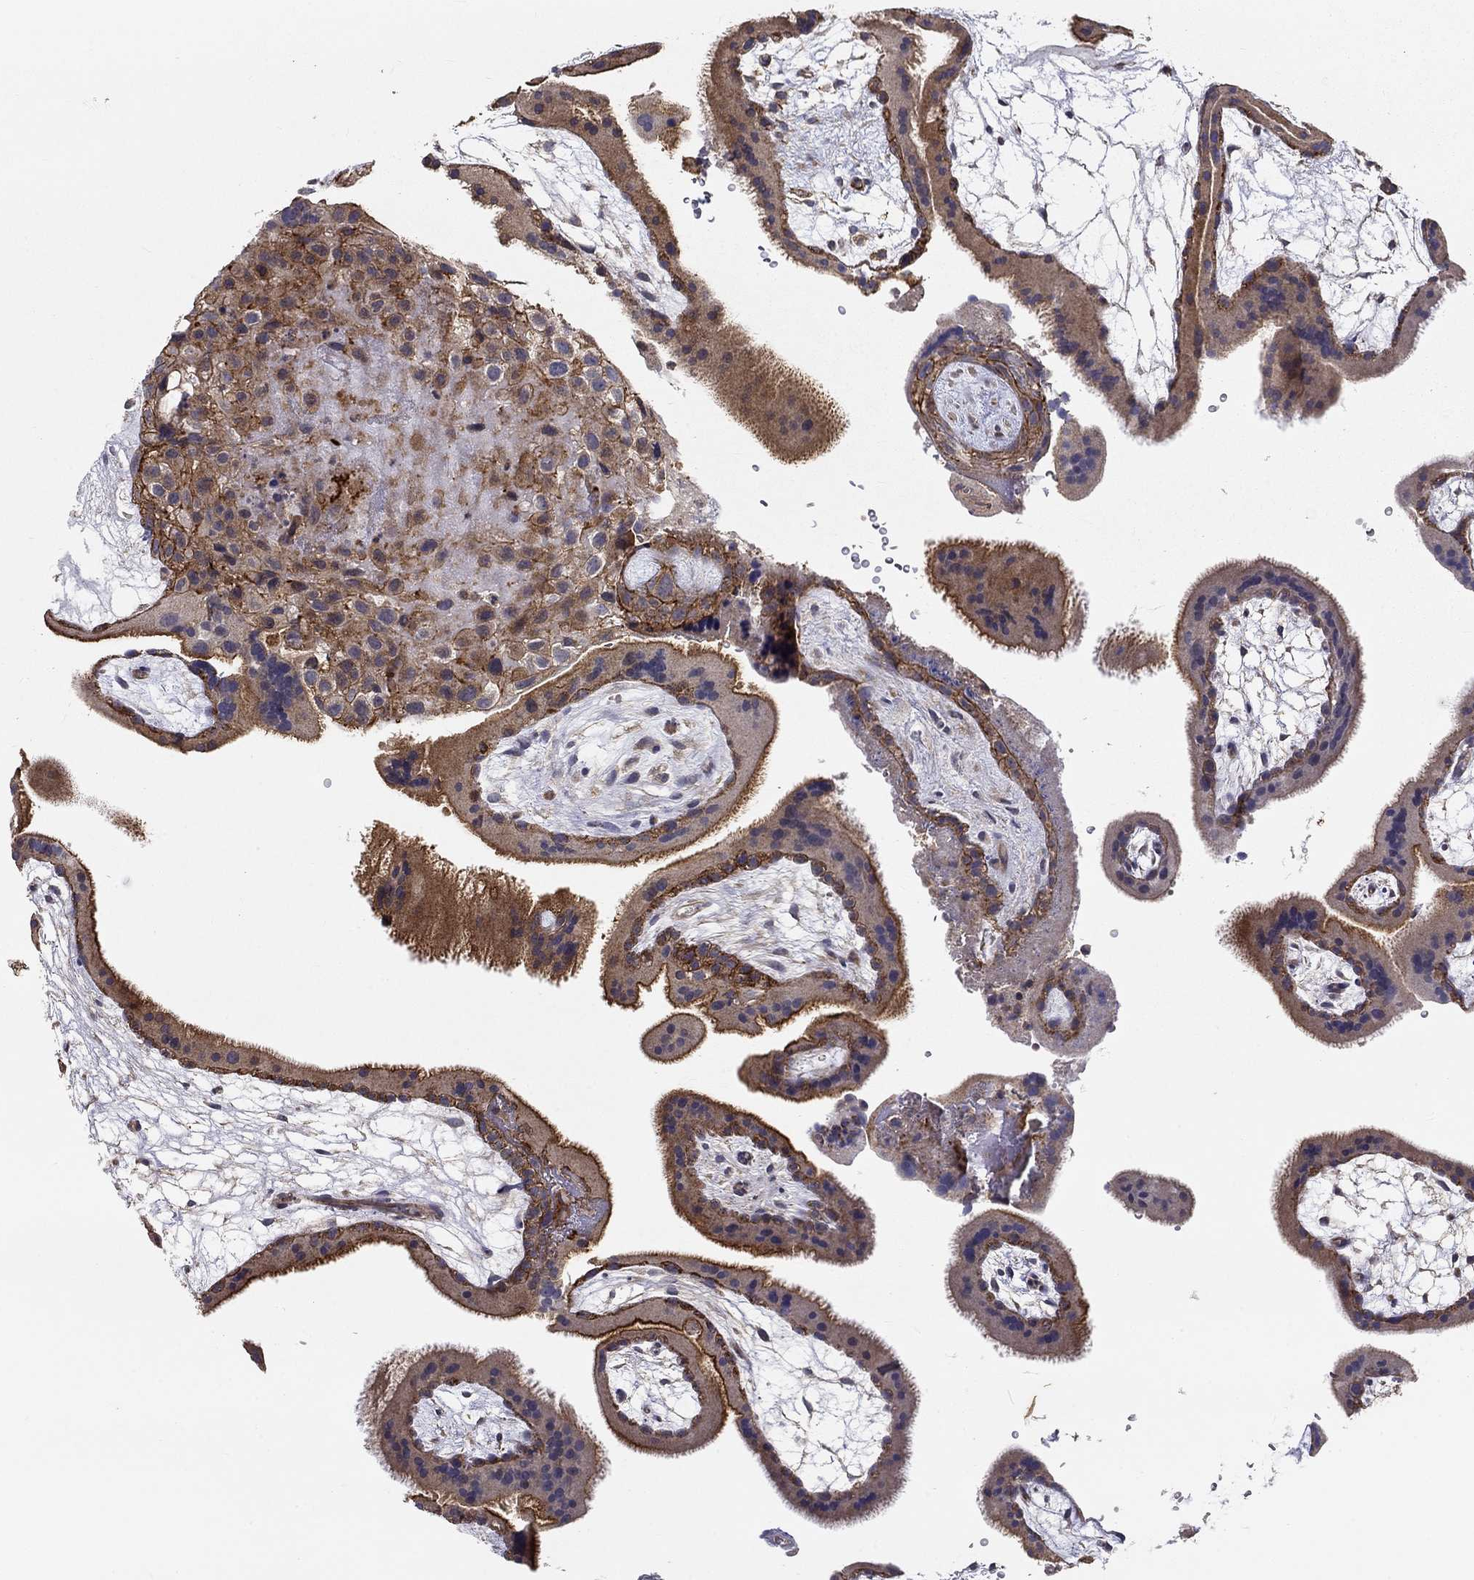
{"staining": {"intensity": "negative", "quantity": "none", "location": "none"}, "tissue": "placenta", "cell_type": "Decidual cells", "image_type": "normal", "snomed": [{"axis": "morphology", "description": "Normal tissue, NOS"}, {"axis": "topography", "description": "Placenta"}], "caption": "Immunohistochemistry image of unremarkable placenta stained for a protein (brown), which exhibits no staining in decidual cells. Nuclei are stained in blue.", "gene": "ALDH4A1", "patient": {"sex": "female", "age": 19}}